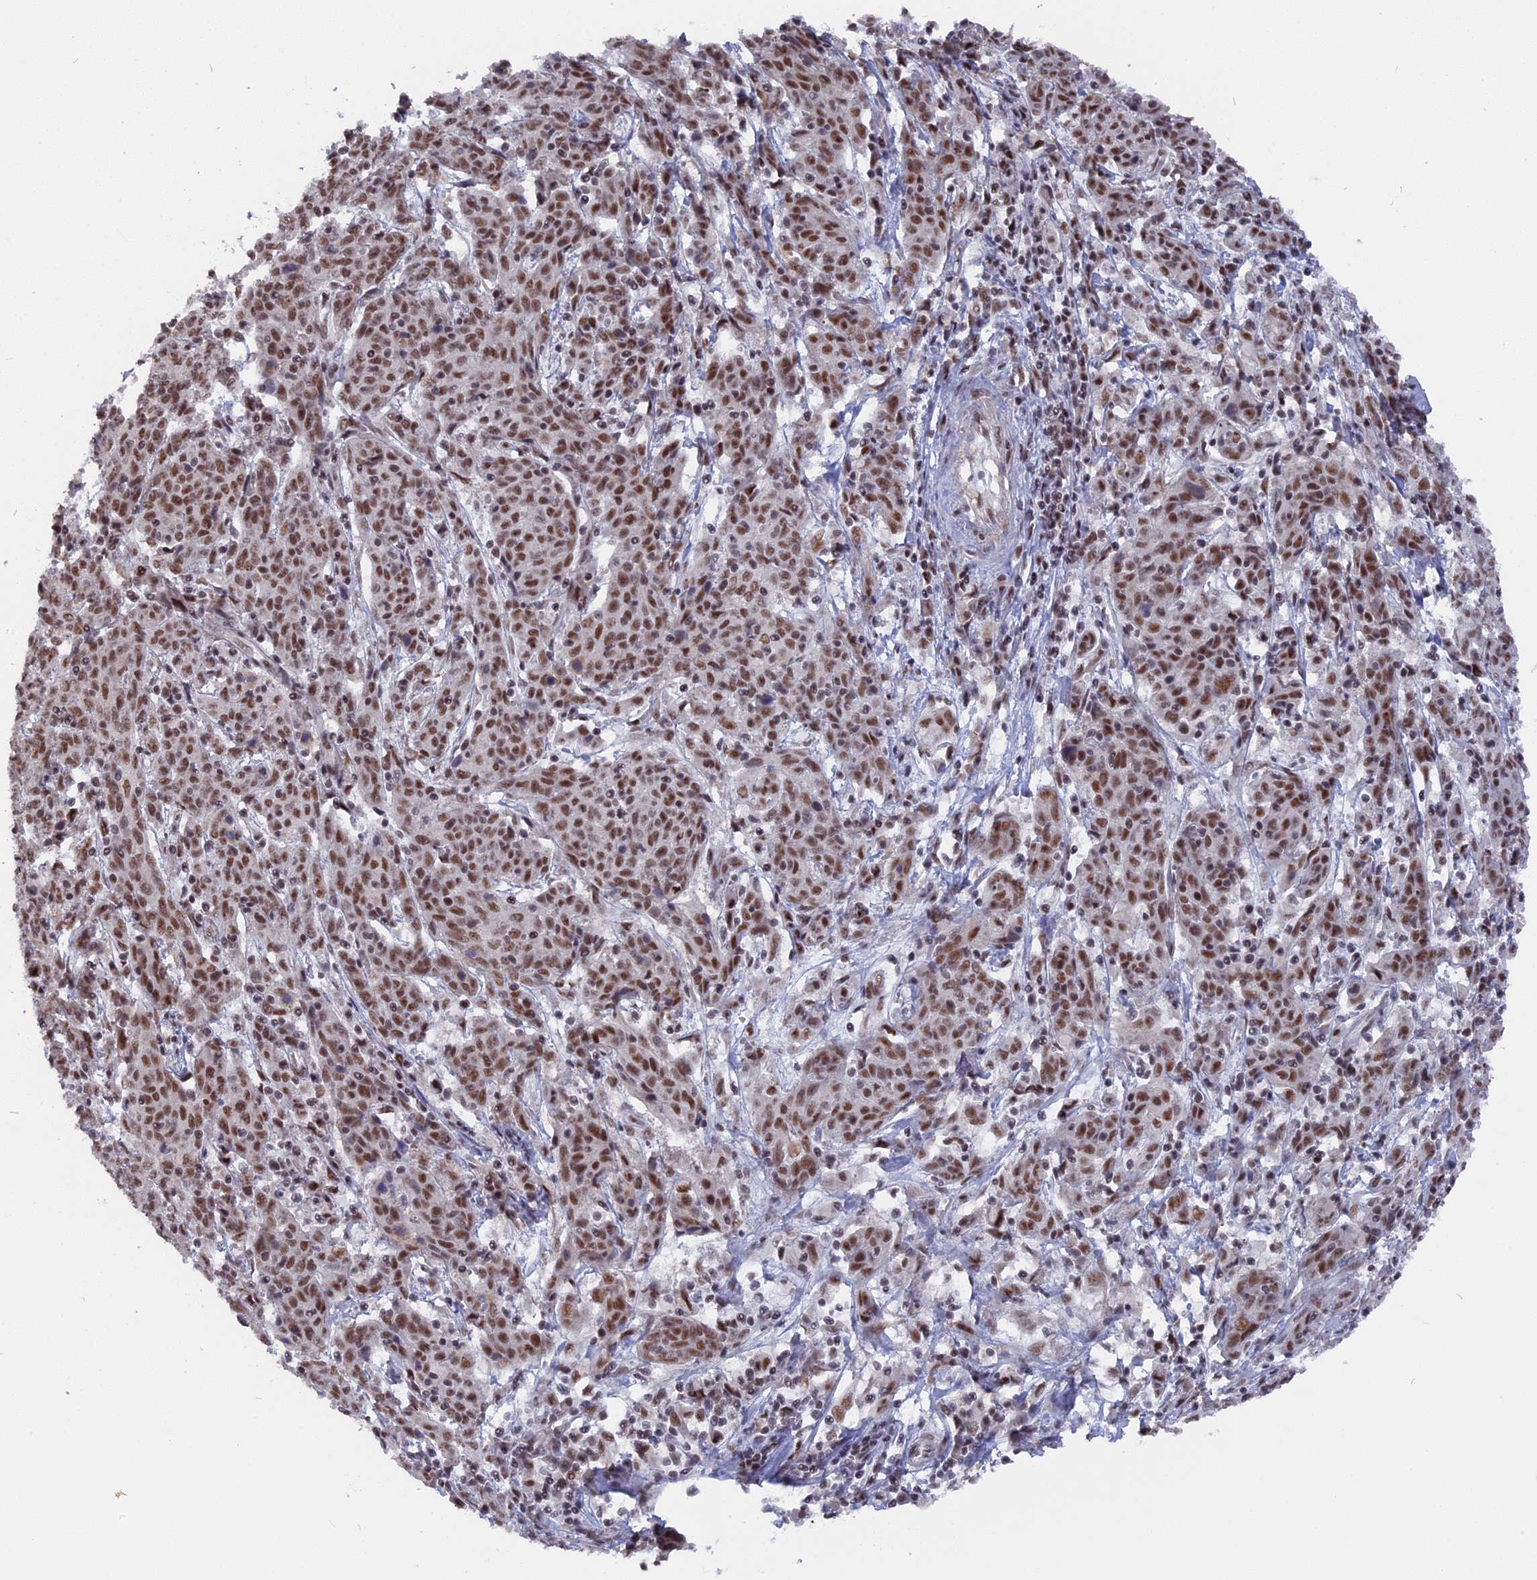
{"staining": {"intensity": "moderate", "quantity": ">75%", "location": "nuclear"}, "tissue": "cervical cancer", "cell_type": "Tumor cells", "image_type": "cancer", "snomed": [{"axis": "morphology", "description": "Squamous cell carcinoma, NOS"}, {"axis": "topography", "description": "Cervix"}], "caption": "Tumor cells reveal medium levels of moderate nuclear staining in about >75% of cells in cervical cancer. Immunohistochemistry stains the protein in brown and the nuclei are stained blue.", "gene": "SF3A2", "patient": {"sex": "female", "age": 67}}